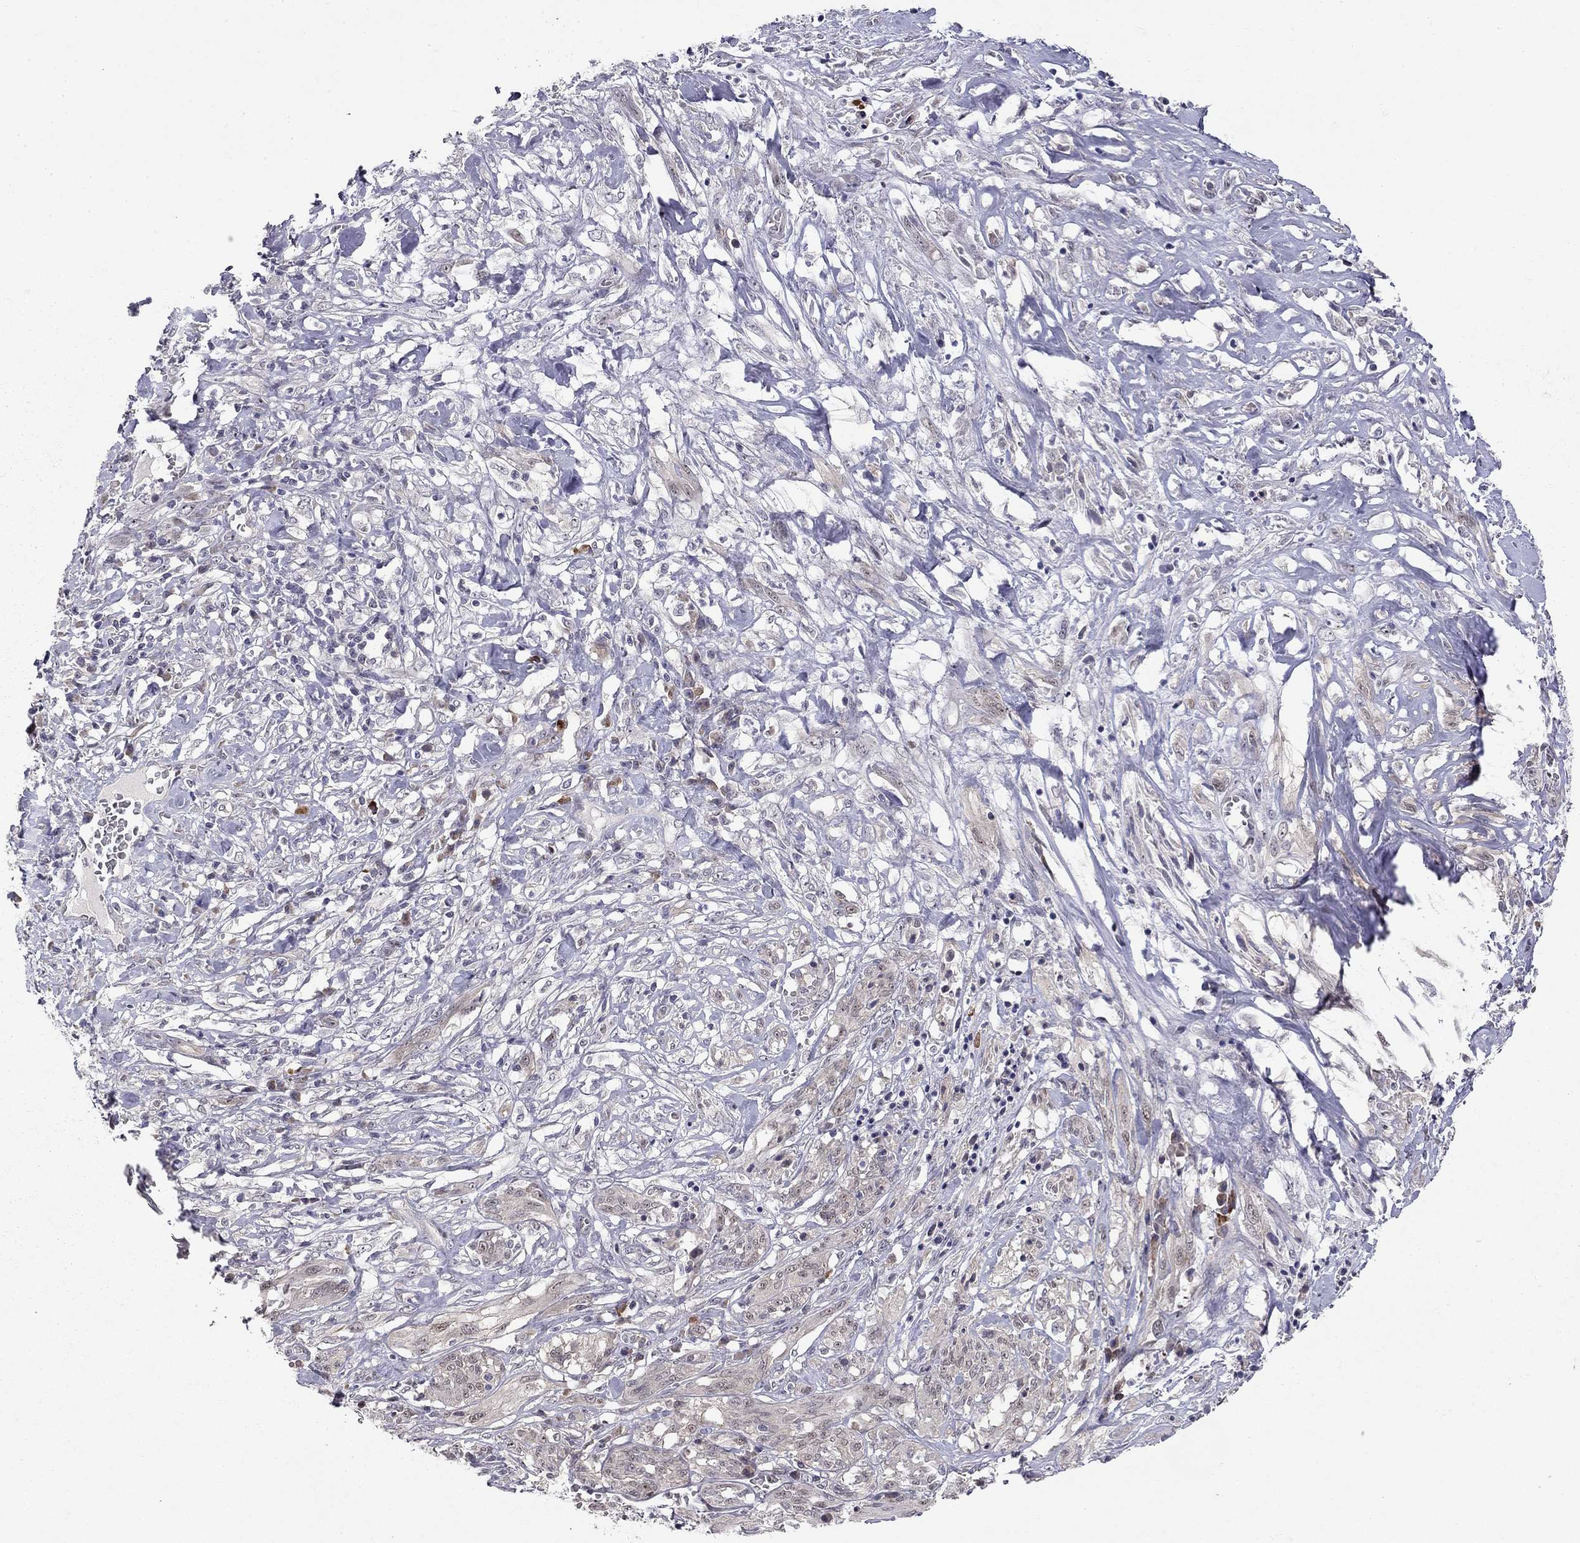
{"staining": {"intensity": "negative", "quantity": "none", "location": "none"}, "tissue": "melanoma", "cell_type": "Tumor cells", "image_type": "cancer", "snomed": [{"axis": "morphology", "description": "Malignant melanoma, NOS"}, {"axis": "topography", "description": "Skin"}], "caption": "Tumor cells are negative for brown protein staining in malignant melanoma. The staining was performed using DAB to visualize the protein expression in brown, while the nuclei were stained in blue with hematoxylin (Magnification: 20x).", "gene": "STXBP6", "patient": {"sex": "female", "age": 91}}